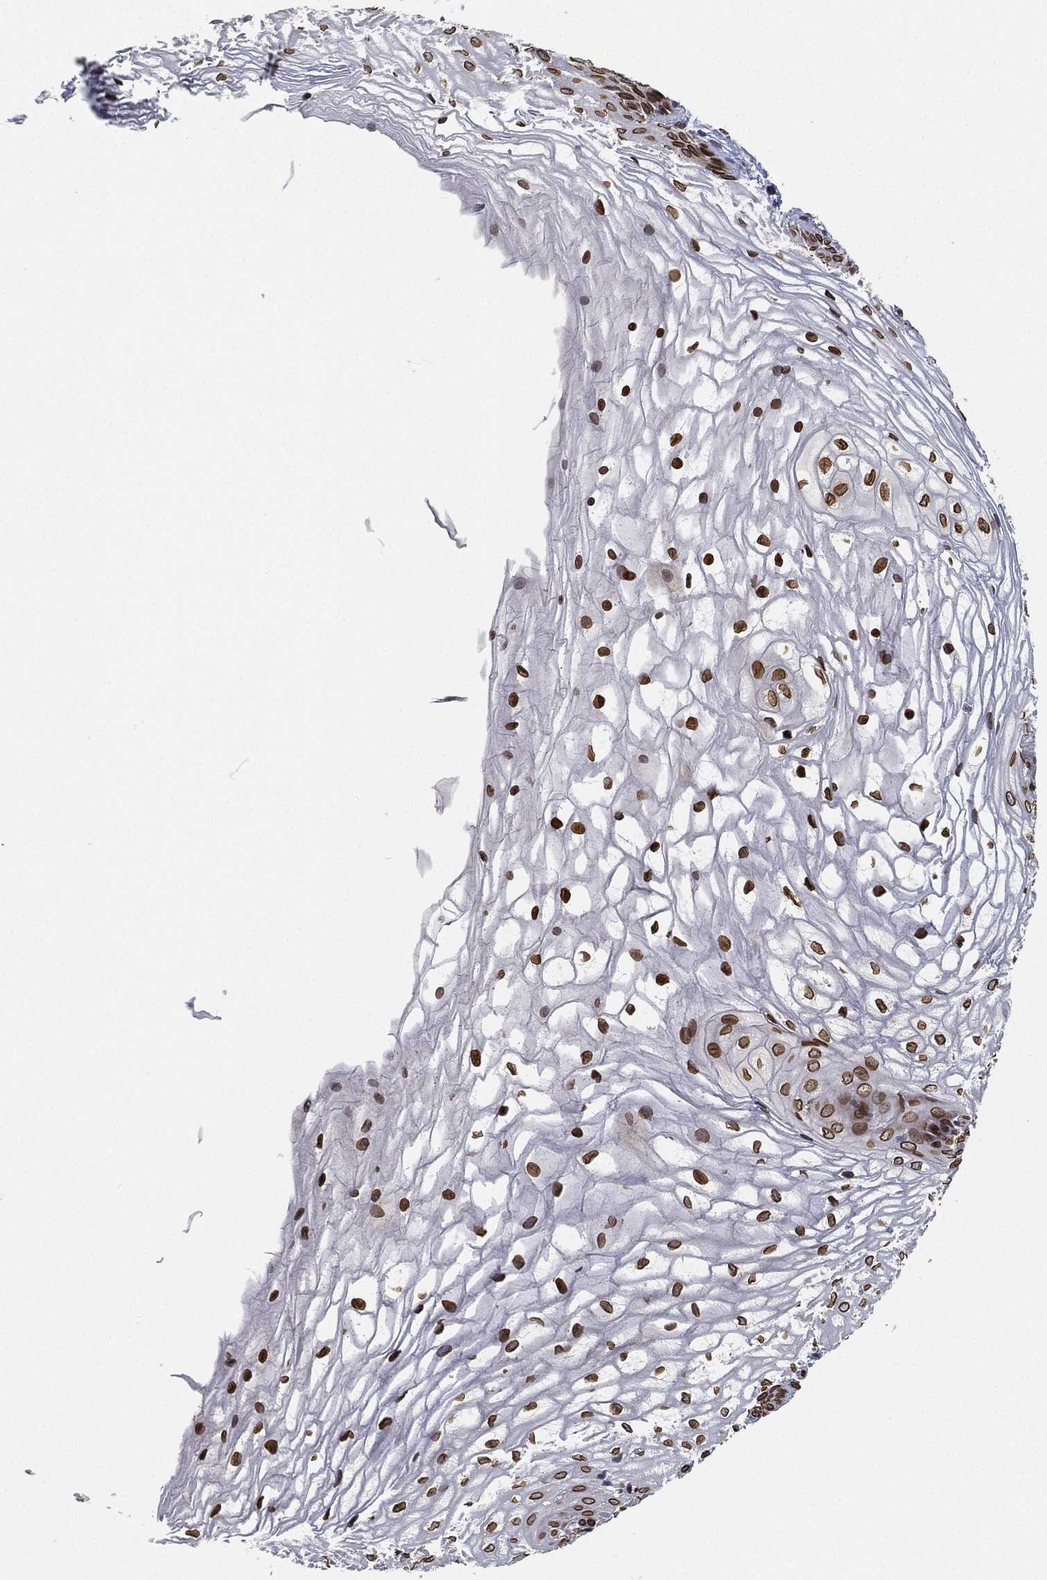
{"staining": {"intensity": "strong", "quantity": ">75%", "location": "nuclear"}, "tissue": "vagina", "cell_type": "Squamous epithelial cells", "image_type": "normal", "snomed": [{"axis": "morphology", "description": "Normal tissue, NOS"}, {"axis": "topography", "description": "Vagina"}], "caption": "The image reveals a brown stain indicating the presence of a protein in the nuclear of squamous epithelial cells in vagina.", "gene": "PALB2", "patient": {"sex": "female", "age": 34}}